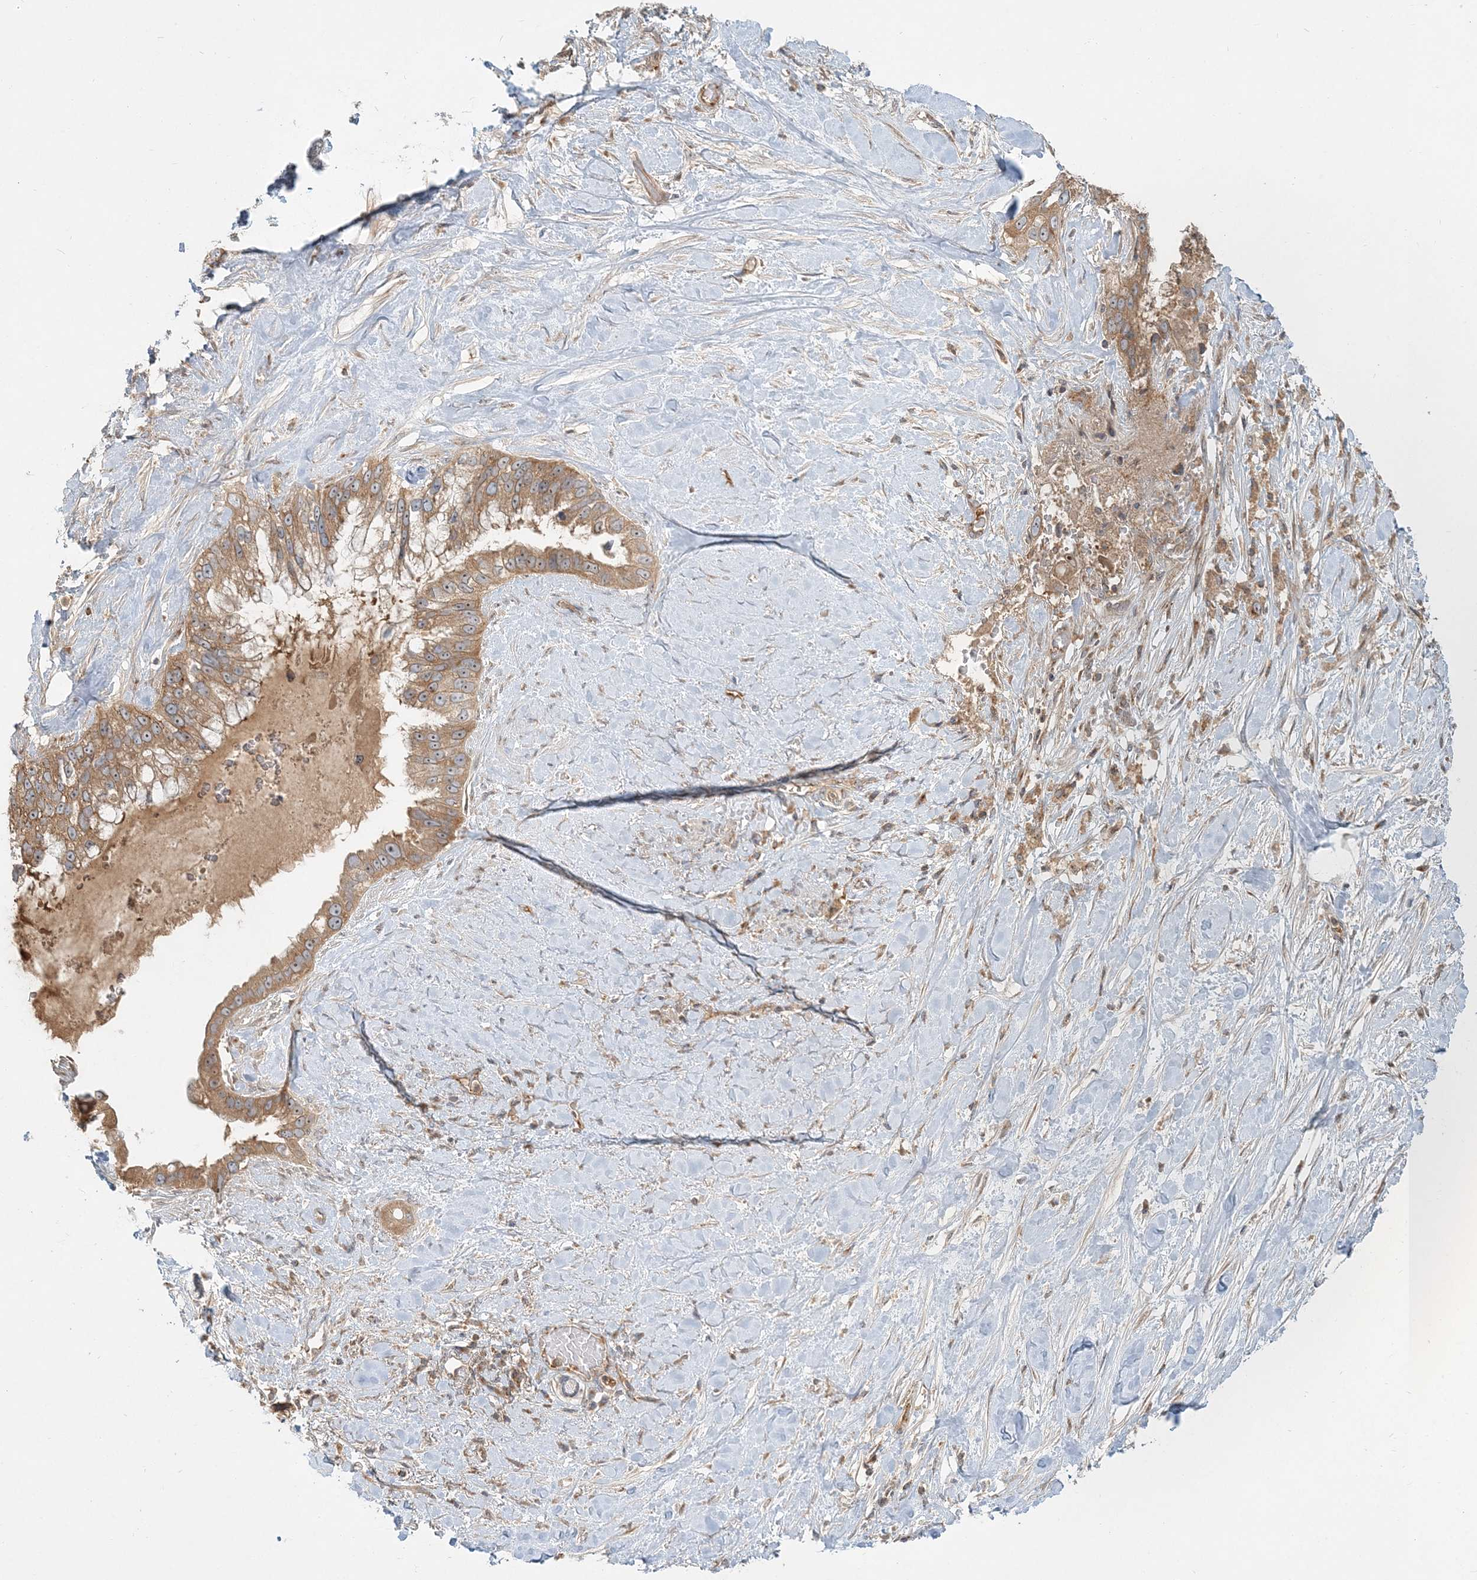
{"staining": {"intensity": "moderate", "quantity": ">75%", "location": "cytoplasmic/membranous"}, "tissue": "pancreatic cancer", "cell_type": "Tumor cells", "image_type": "cancer", "snomed": [{"axis": "morphology", "description": "Inflammation, NOS"}, {"axis": "morphology", "description": "Adenocarcinoma, NOS"}, {"axis": "topography", "description": "Pancreas"}], "caption": "Human pancreatic cancer stained with a brown dye reveals moderate cytoplasmic/membranous positive positivity in about >75% of tumor cells.", "gene": "AP1AR", "patient": {"sex": "female", "age": 56}}